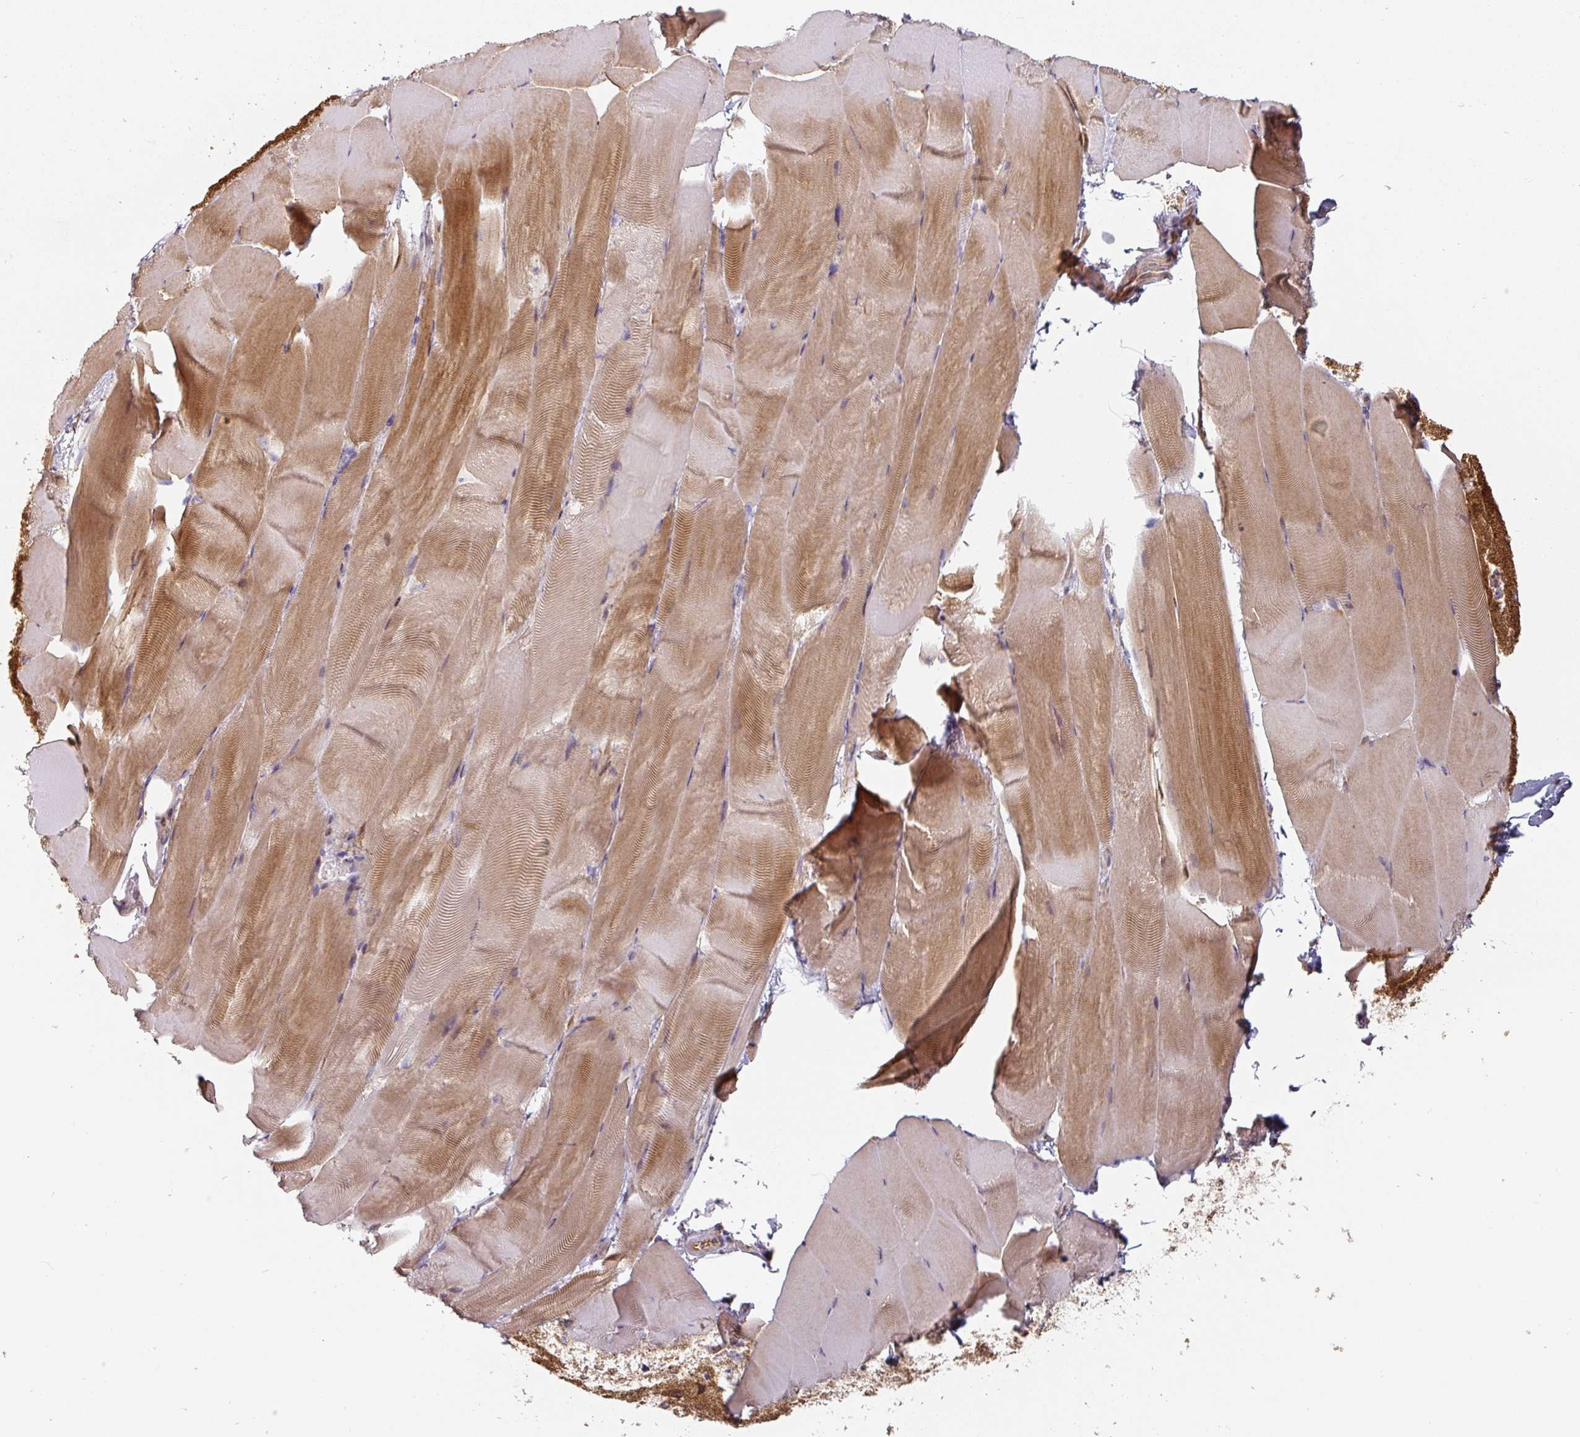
{"staining": {"intensity": "moderate", "quantity": "25%-75%", "location": "cytoplasmic/membranous"}, "tissue": "skeletal muscle", "cell_type": "Myocytes", "image_type": "normal", "snomed": [{"axis": "morphology", "description": "Normal tissue, NOS"}, {"axis": "topography", "description": "Skeletal muscle"}], "caption": "Myocytes exhibit medium levels of moderate cytoplasmic/membranous expression in approximately 25%-75% of cells in unremarkable human skeletal muscle. The protein of interest is stained brown, and the nuclei are stained in blue (DAB IHC with brightfield microscopy, high magnification).", "gene": "CEP78", "patient": {"sex": "female", "age": 64}}